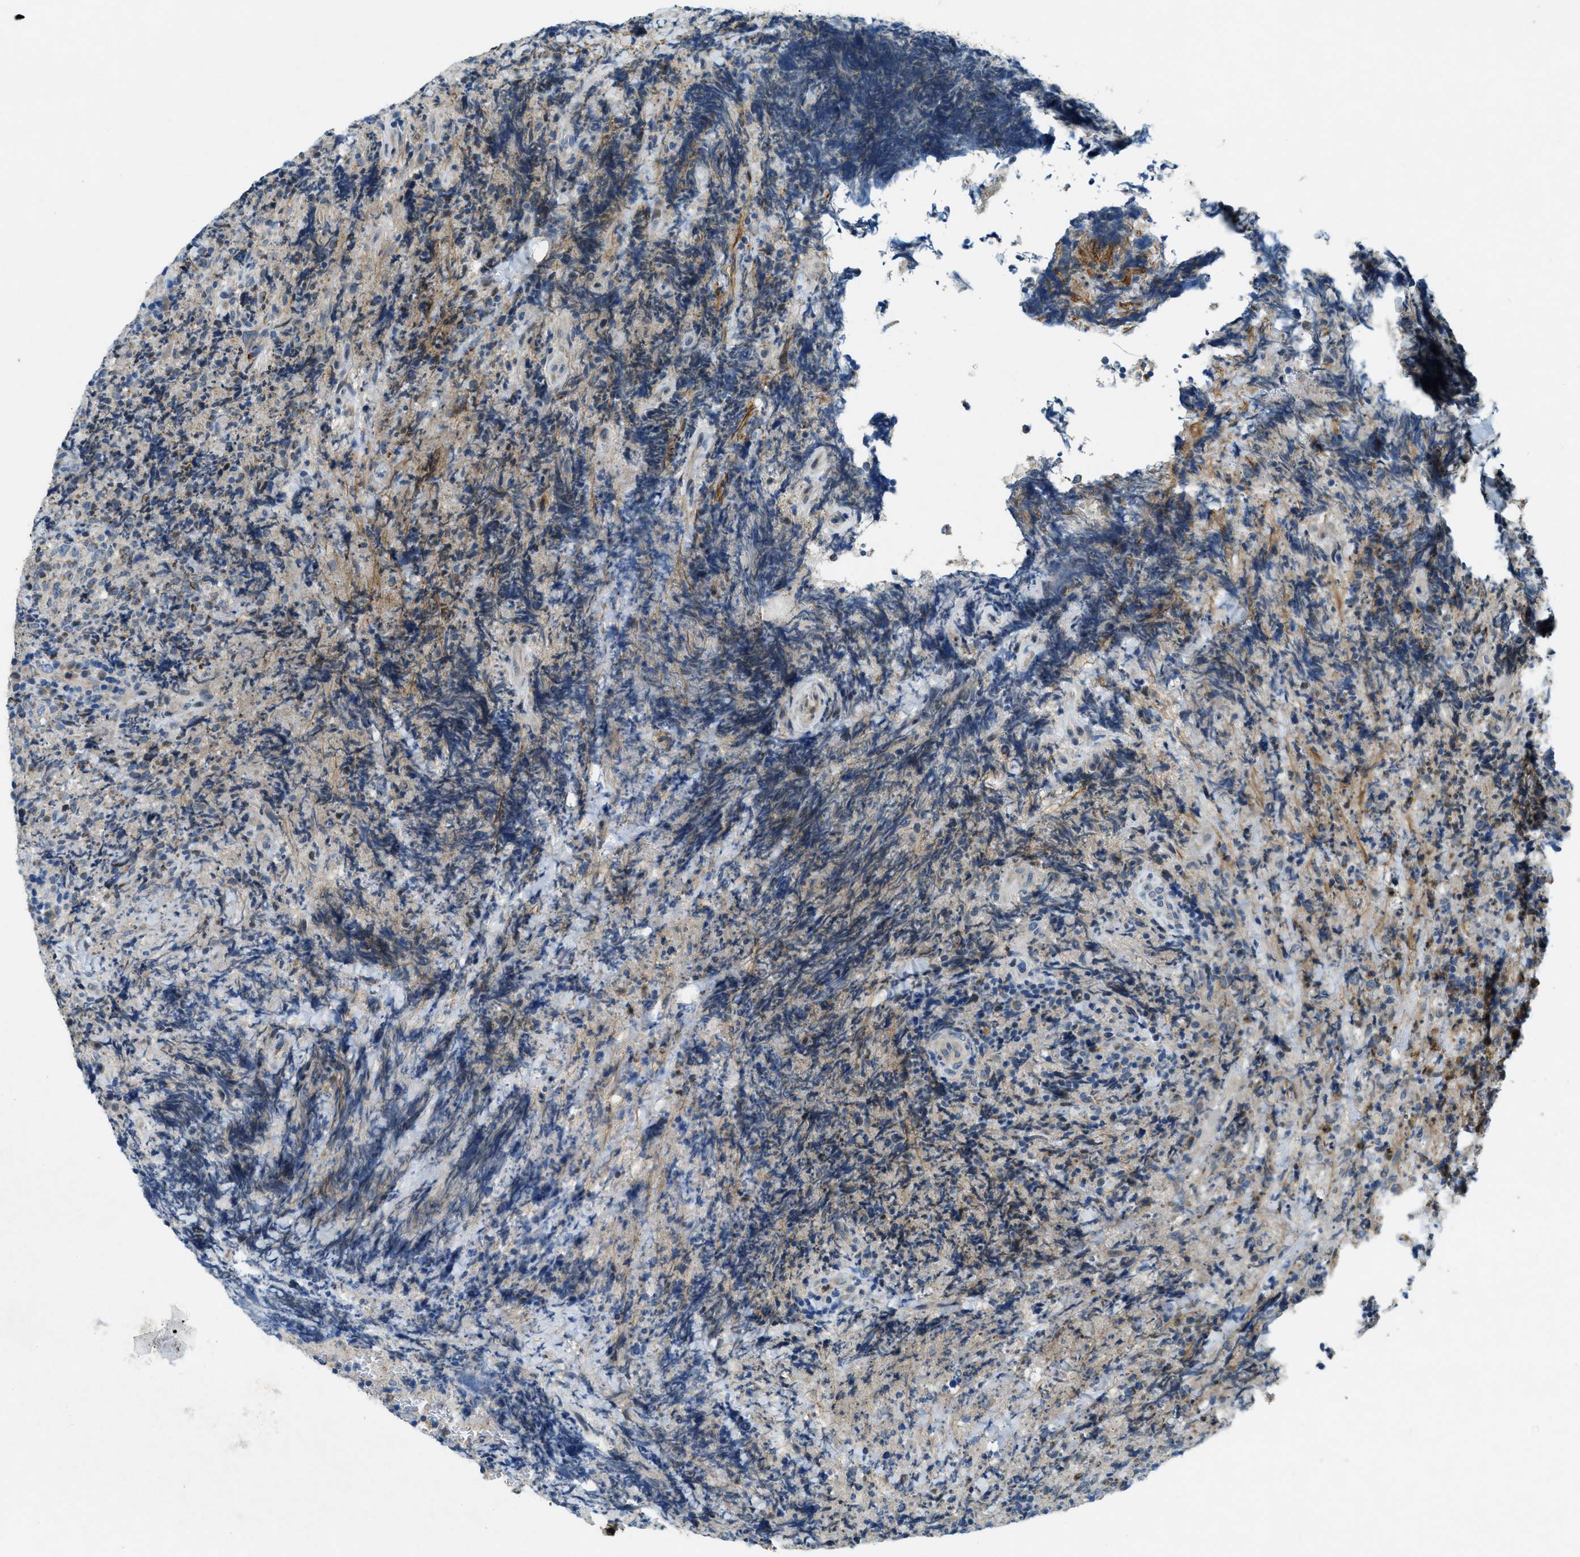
{"staining": {"intensity": "weak", "quantity": "<25%", "location": "cytoplasmic/membranous"}, "tissue": "lymphoma", "cell_type": "Tumor cells", "image_type": "cancer", "snomed": [{"axis": "morphology", "description": "Malignant lymphoma, non-Hodgkin's type, High grade"}, {"axis": "topography", "description": "Tonsil"}], "caption": "There is no significant staining in tumor cells of lymphoma.", "gene": "SNX14", "patient": {"sex": "female", "age": 36}}